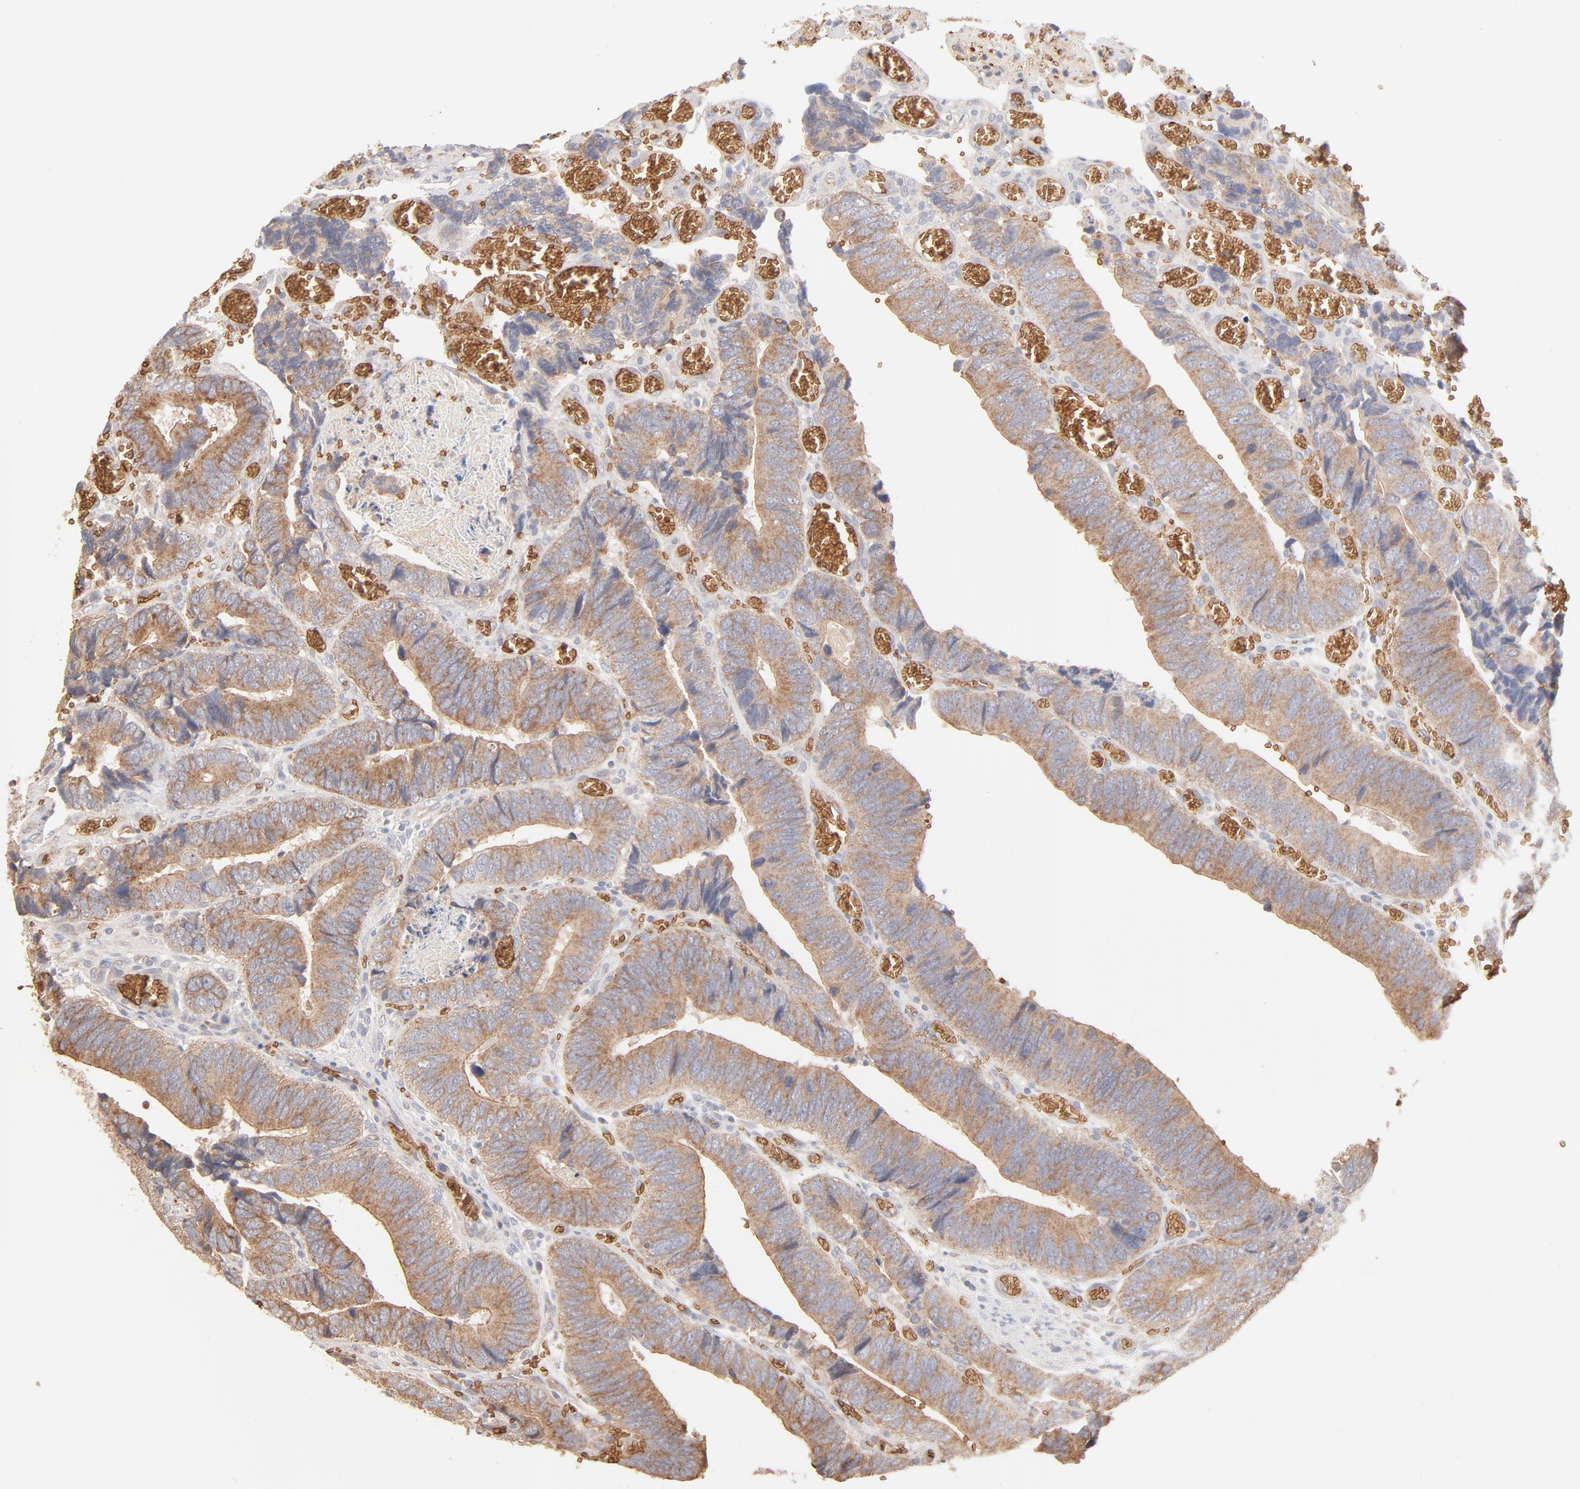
{"staining": {"intensity": "moderate", "quantity": ">75%", "location": "cytoplasmic/membranous"}, "tissue": "colorectal cancer", "cell_type": "Tumor cells", "image_type": "cancer", "snomed": [{"axis": "morphology", "description": "Adenocarcinoma, NOS"}, {"axis": "topography", "description": "Colon"}], "caption": "IHC histopathology image of neoplastic tissue: human colorectal cancer (adenocarcinoma) stained using immunohistochemistry (IHC) displays medium levels of moderate protein expression localized specifically in the cytoplasmic/membranous of tumor cells, appearing as a cytoplasmic/membranous brown color.", "gene": "SPTB", "patient": {"sex": "male", "age": 72}}